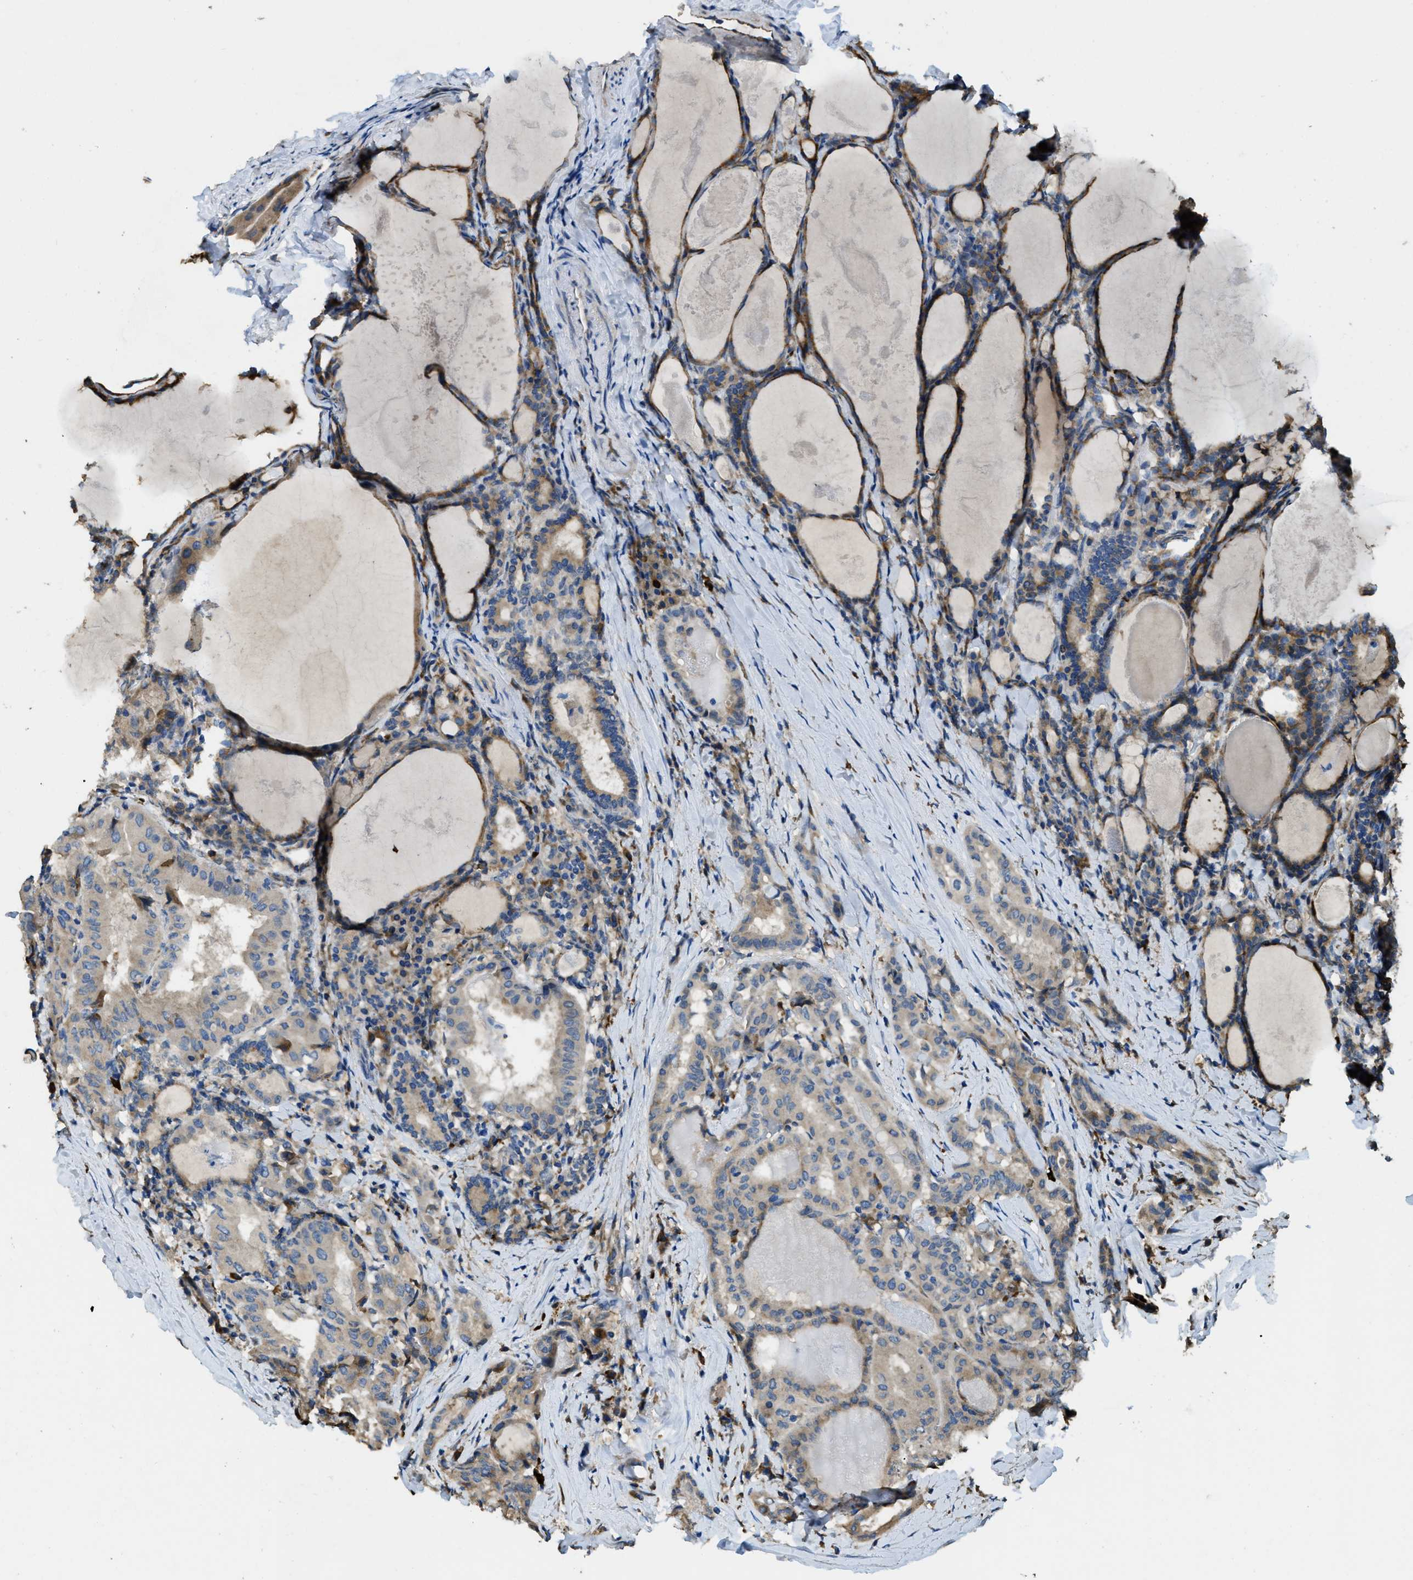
{"staining": {"intensity": "moderate", "quantity": "<25%", "location": "cytoplasmic/membranous"}, "tissue": "thyroid cancer", "cell_type": "Tumor cells", "image_type": "cancer", "snomed": [{"axis": "morphology", "description": "Papillary adenocarcinoma, NOS"}, {"axis": "topography", "description": "Thyroid gland"}], "caption": "Thyroid papillary adenocarcinoma stained for a protein (brown) shows moderate cytoplasmic/membranous positive expression in about <25% of tumor cells.", "gene": "RIPK2", "patient": {"sex": "female", "age": 42}}